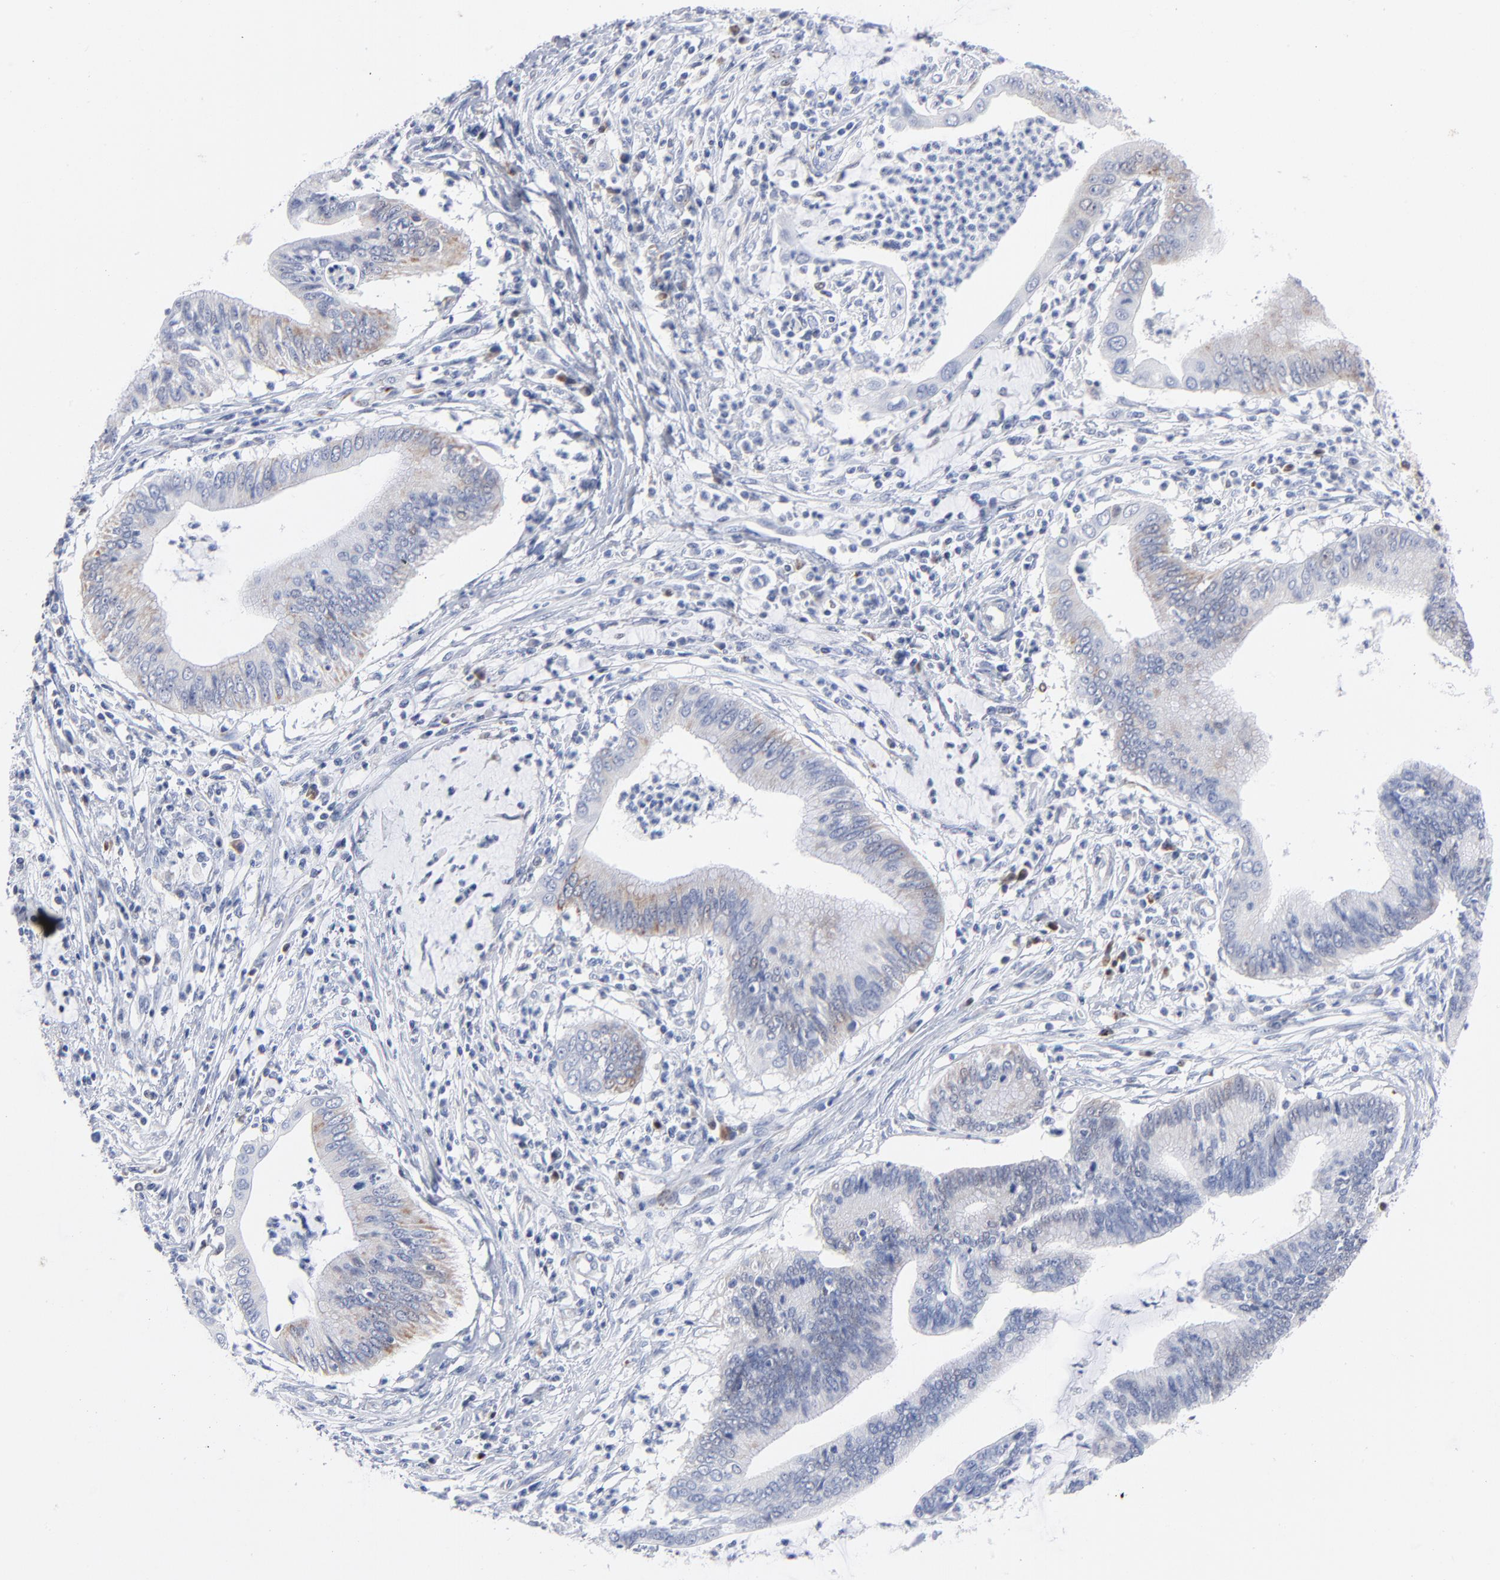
{"staining": {"intensity": "negative", "quantity": "none", "location": "none"}, "tissue": "cervical cancer", "cell_type": "Tumor cells", "image_type": "cancer", "snomed": [{"axis": "morphology", "description": "Adenocarcinoma, NOS"}, {"axis": "topography", "description": "Cervix"}], "caption": "Cervical cancer (adenocarcinoma) was stained to show a protein in brown. There is no significant expression in tumor cells.", "gene": "CHCHD10", "patient": {"sex": "female", "age": 36}}